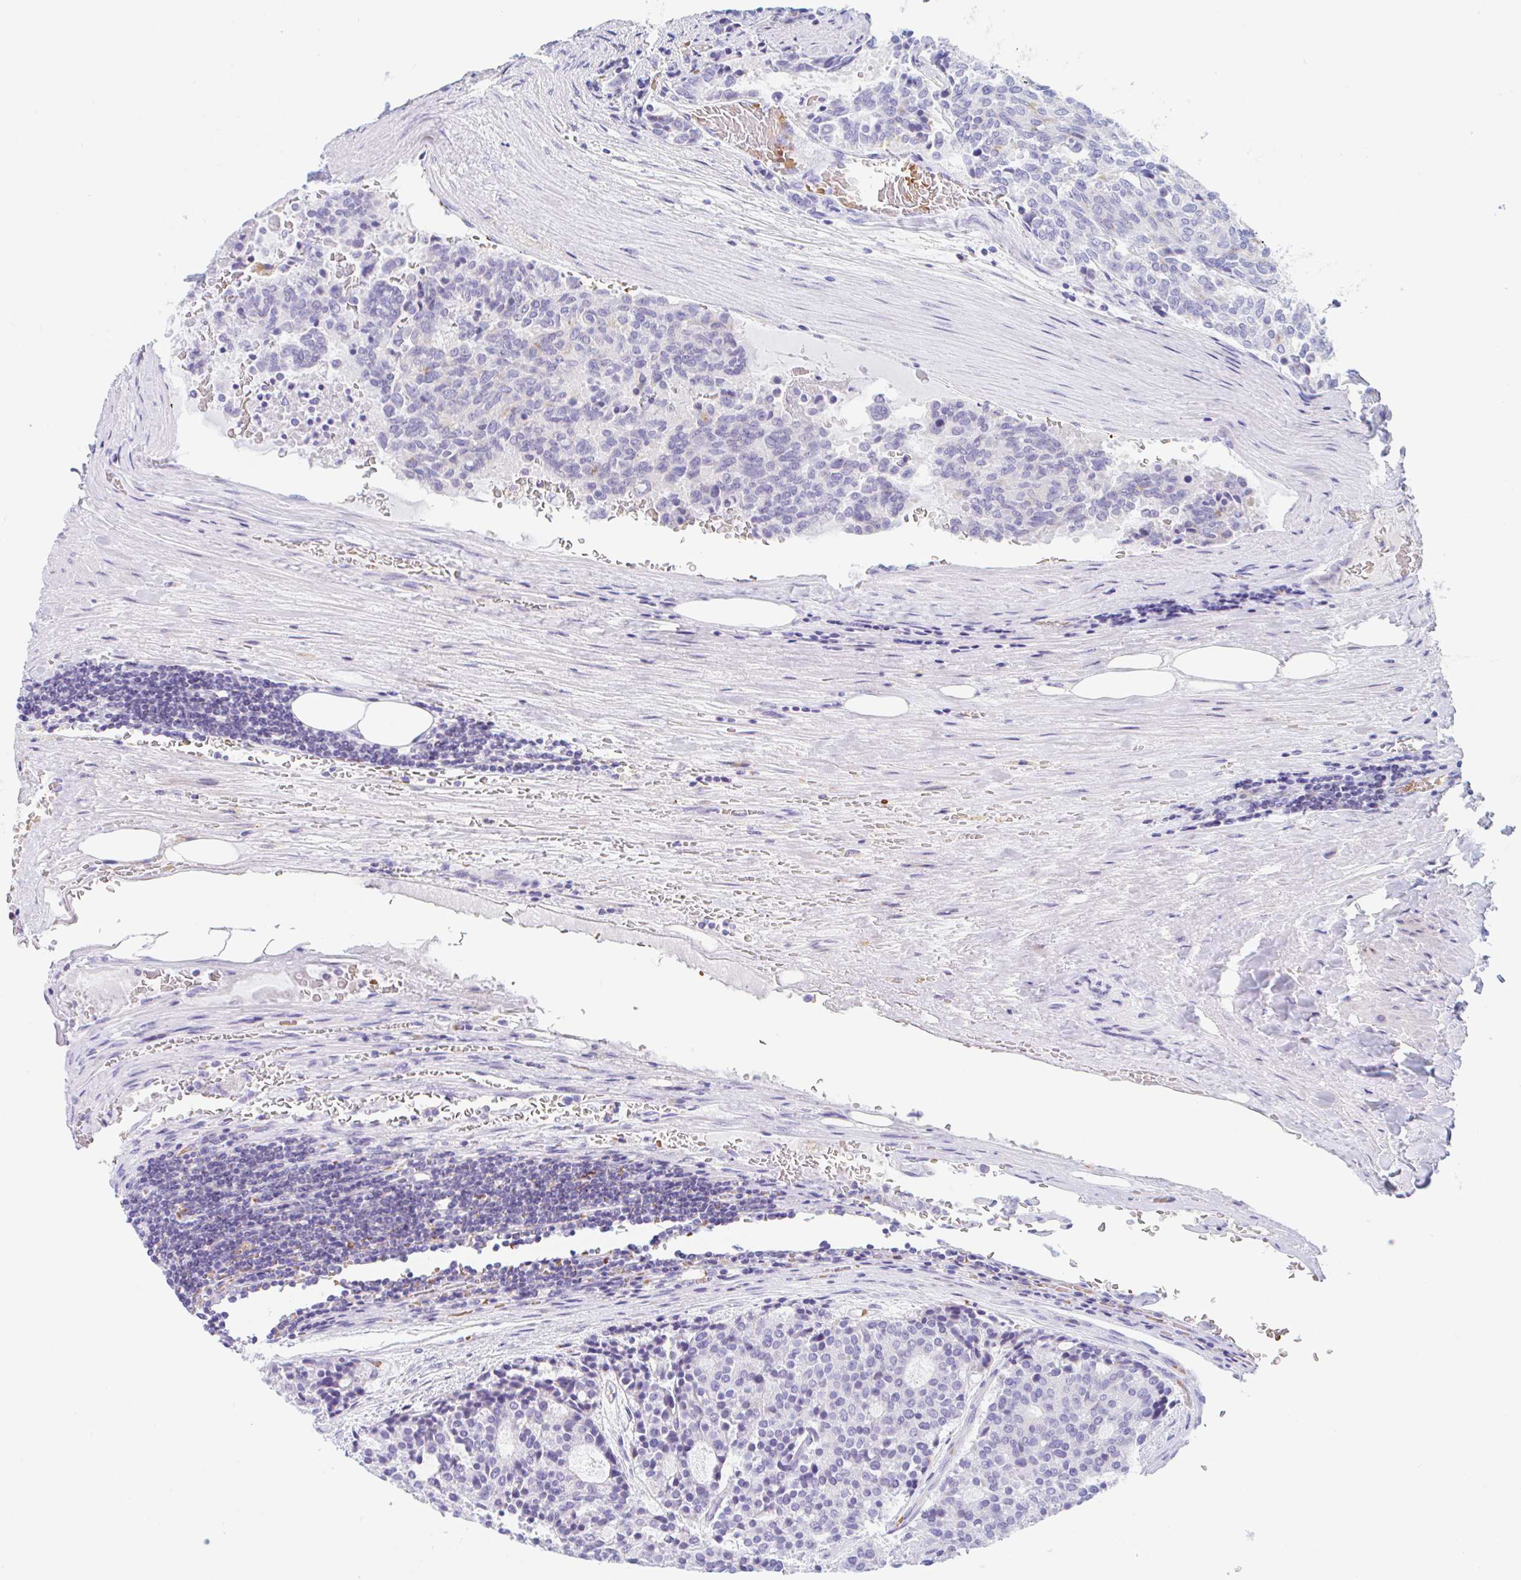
{"staining": {"intensity": "negative", "quantity": "none", "location": "none"}, "tissue": "carcinoid", "cell_type": "Tumor cells", "image_type": "cancer", "snomed": [{"axis": "morphology", "description": "Carcinoid, malignant, NOS"}, {"axis": "topography", "description": "Pancreas"}], "caption": "A histopathology image of human carcinoid is negative for staining in tumor cells.", "gene": "ANKRD9", "patient": {"sex": "female", "age": 54}}